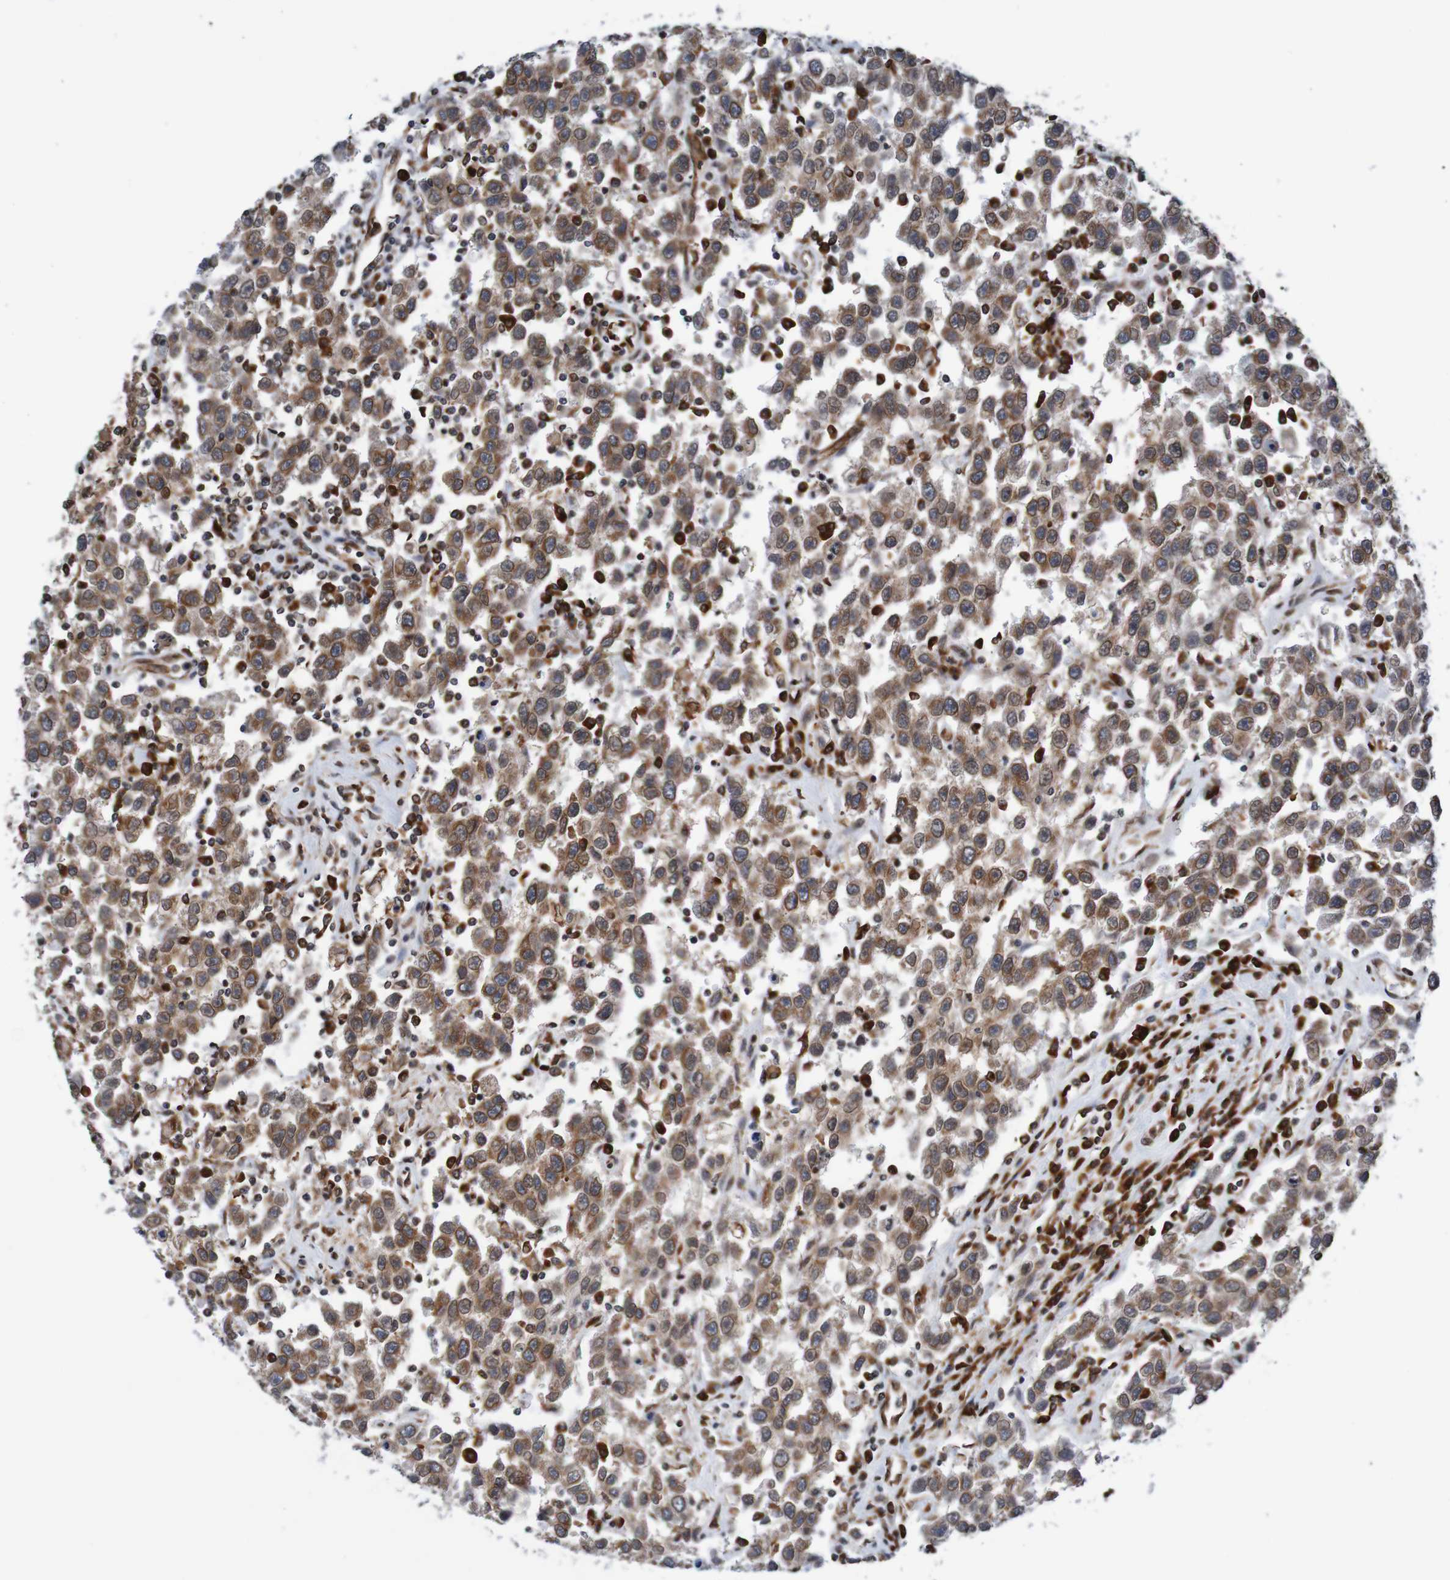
{"staining": {"intensity": "moderate", "quantity": ">75%", "location": "cytoplasmic/membranous,nuclear"}, "tissue": "testis cancer", "cell_type": "Tumor cells", "image_type": "cancer", "snomed": [{"axis": "morphology", "description": "Seminoma, NOS"}, {"axis": "topography", "description": "Testis"}], "caption": "Immunohistochemistry image of neoplastic tissue: human testis cancer stained using immunohistochemistry shows medium levels of moderate protein expression localized specifically in the cytoplasmic/membranous and nuclear of tumor cells, appearing as a cytoplasmic/membranous and nuclear brown color.", "gene": "TMEM109", "patient": {"sex": "male", "age": 41}}